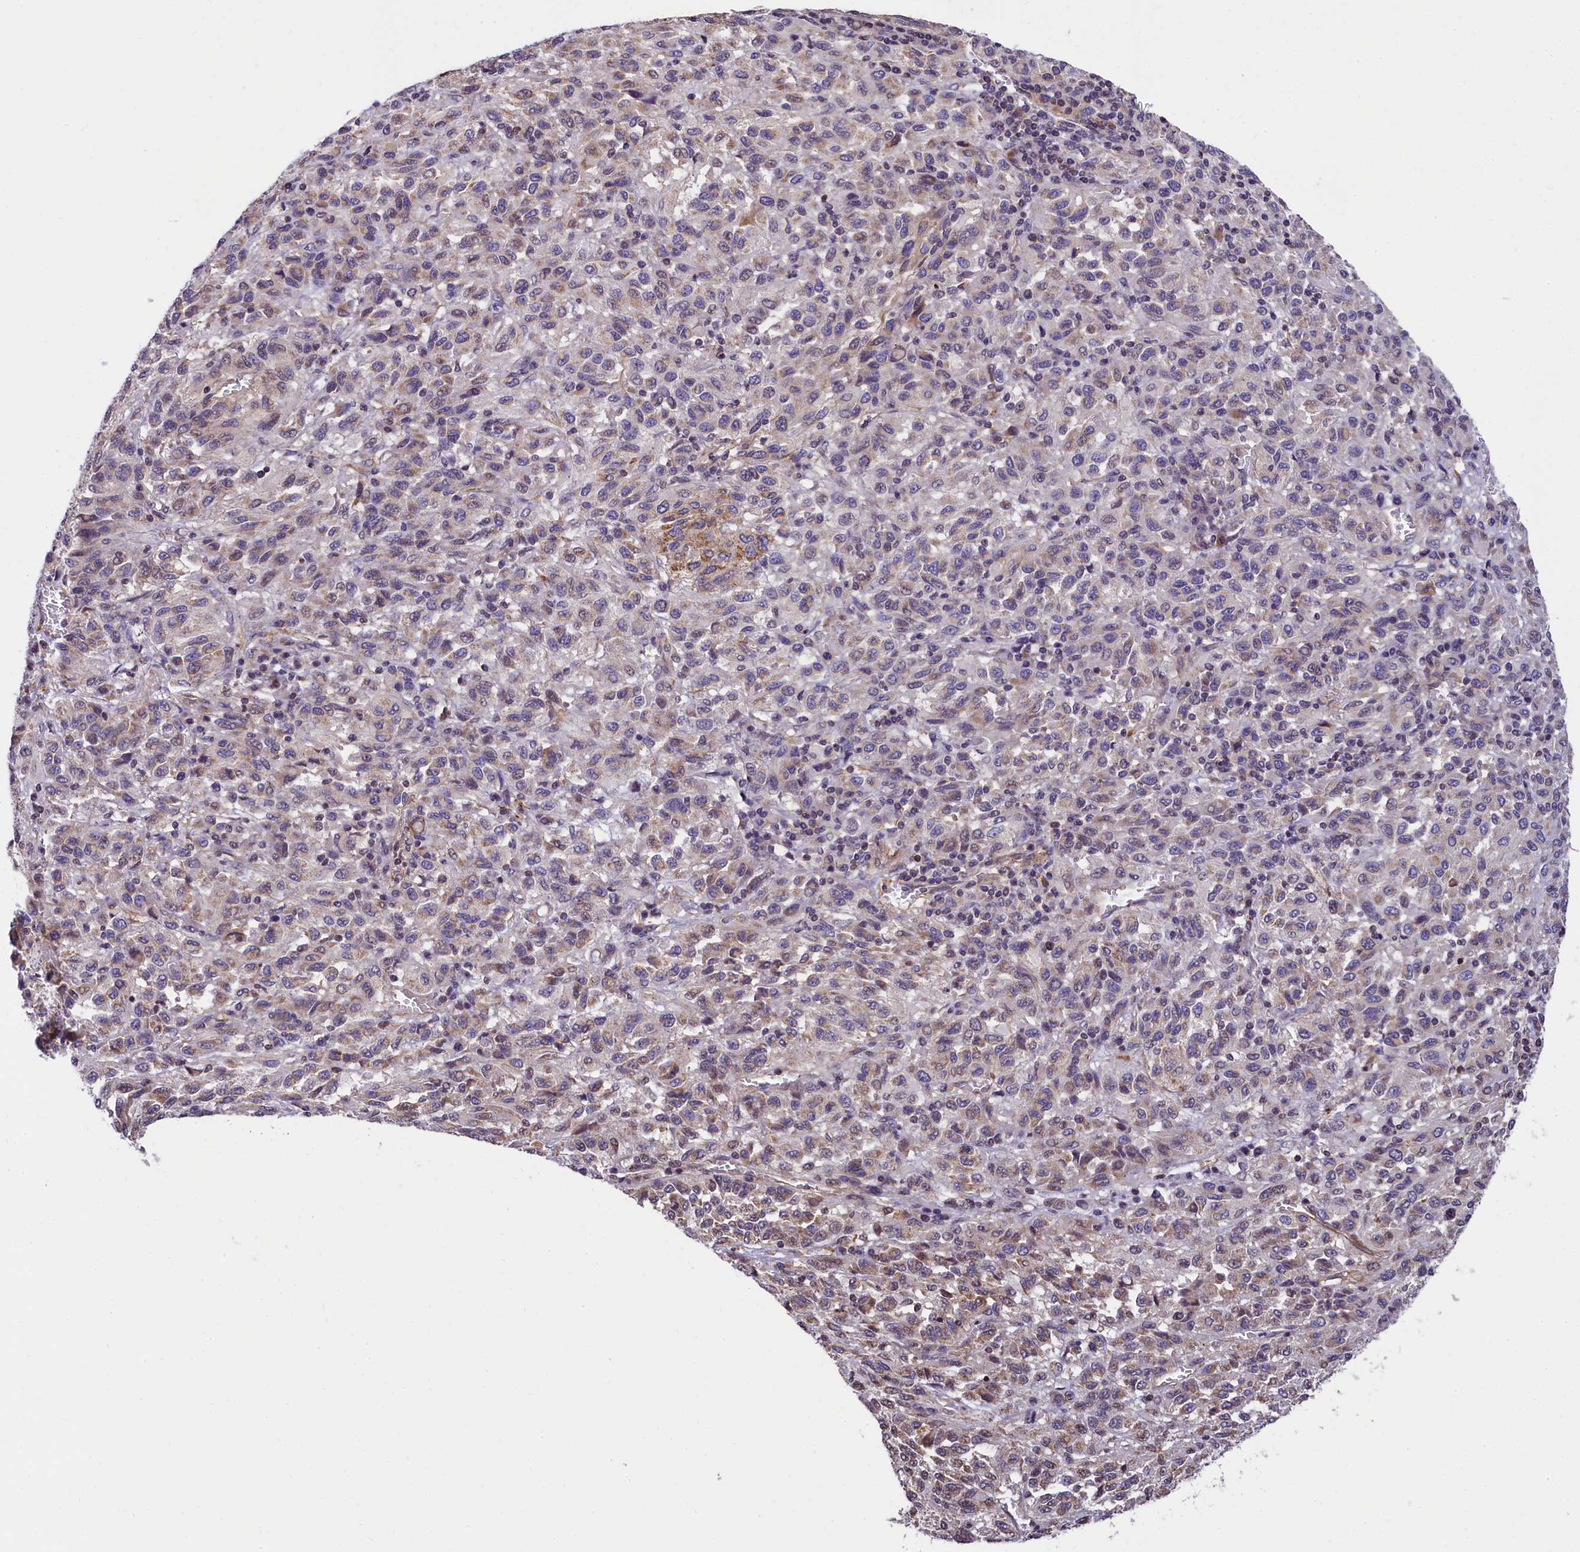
{"staining": {"intensity": "weak", "quantity": "<25%", "location": "cytoplasmic/membranous"}, "tissue": "melanoma", "cell_type": "Tumor cells", "image_type": "cancer", "snomed": [{"axis": "morphology", "description": "Malignant melanoma, Metastatic site"}, {"axis": "topography", "description": "Lung"}], "caption": "Immunohistochemical staining of human melanoma exhibits no significant staining in tumor cells.", "gene": "ZNF2", "patient": {"sex": "male", "age": 64}}